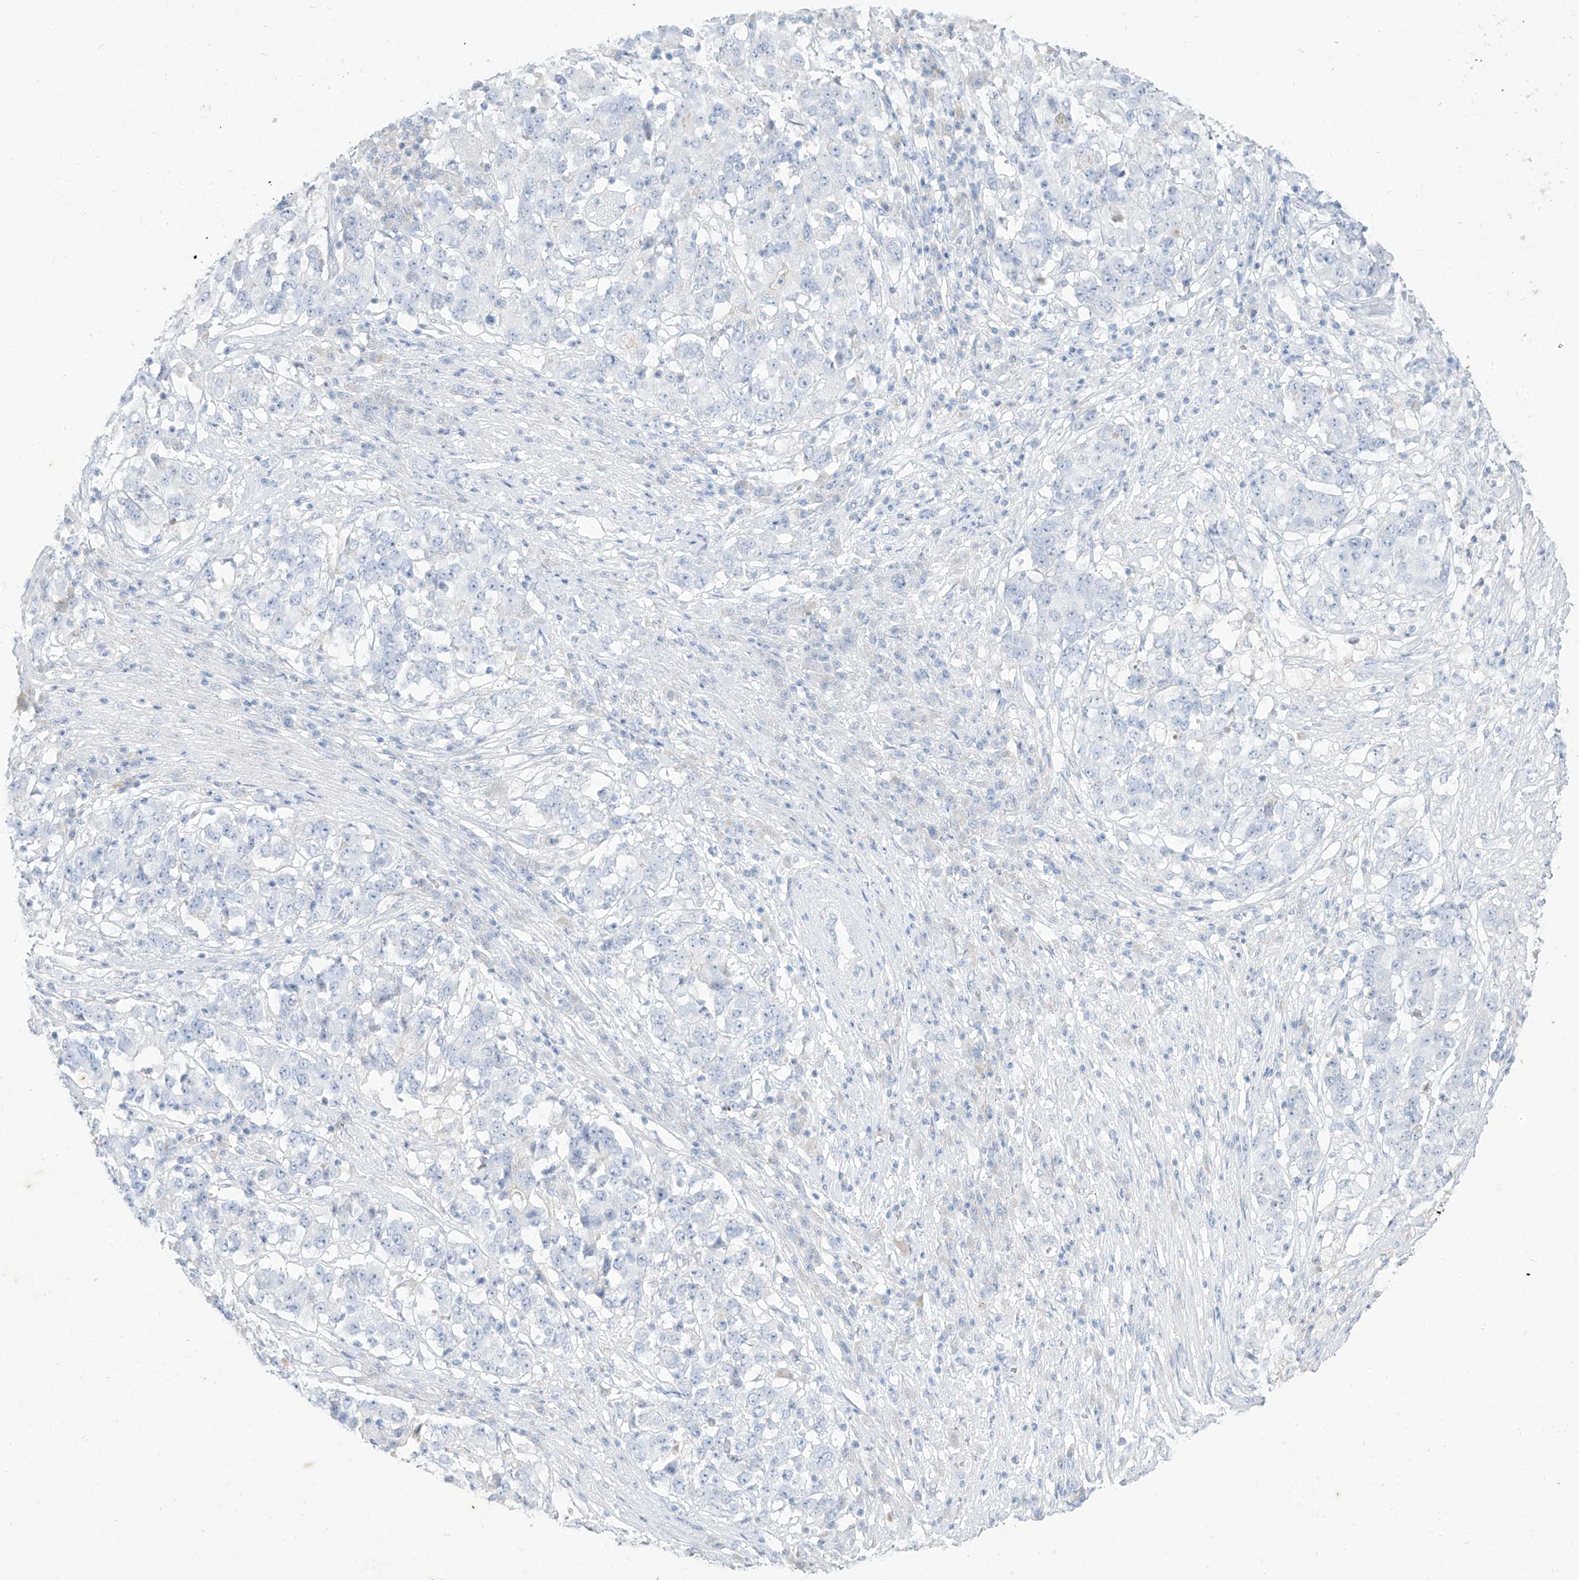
{"staining": {"intensity": "negative", "quantity": "none", "location": "none"}, "tissue": "stomach cancer", "cell_type": "Tumor cells", "image_type": "cancer", "snomed": [{"axis": "morphology", "description": "Adenocarcinoma, NOS"}, {"axis": "topography", "description": "Stomach"}], "caption": "Human stomach cancer stained for a protein using IHC displays no positivity in tumor cells.", "gene": "TGM4", "patient": {"sex": "male", "age": 59}}